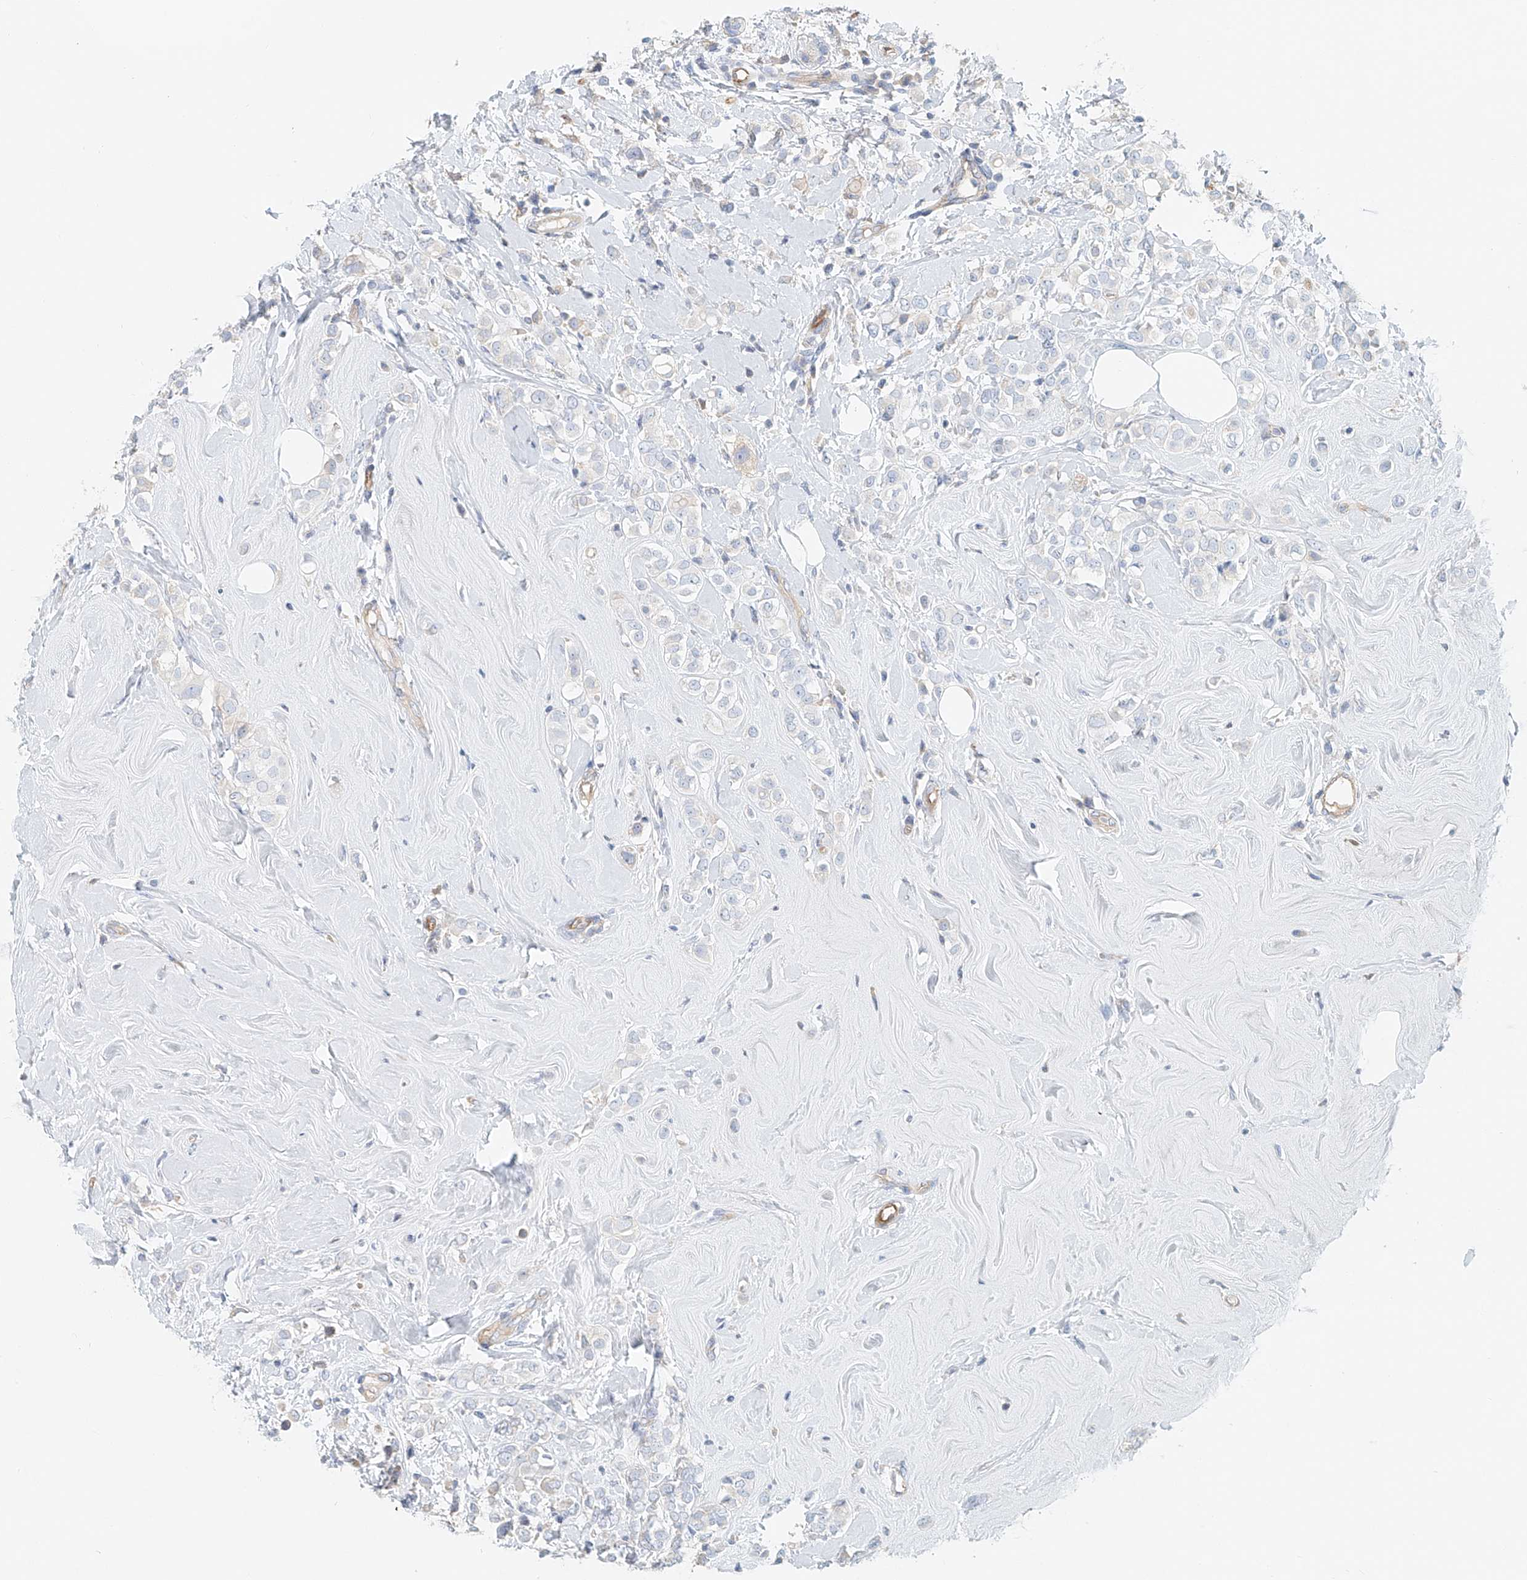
{"staining": {"intensity": "negative", "quantity": "none", "location": "none"}, "tissue": "breast cancer", "cell_type": "Tumor cells", "image_type": "cancer", "snomed": [{"axis": "morphology", "description": "Lobular carcinoma"}, {"axis": "topography", "description": "Breast"}], "caption": "Immunohistochemical staining of human breast lobular carcinoma demonstrates no significant staining in tumor cells.", "gene": "FRYL", "patient": {"sex": "female", "age": 47}}